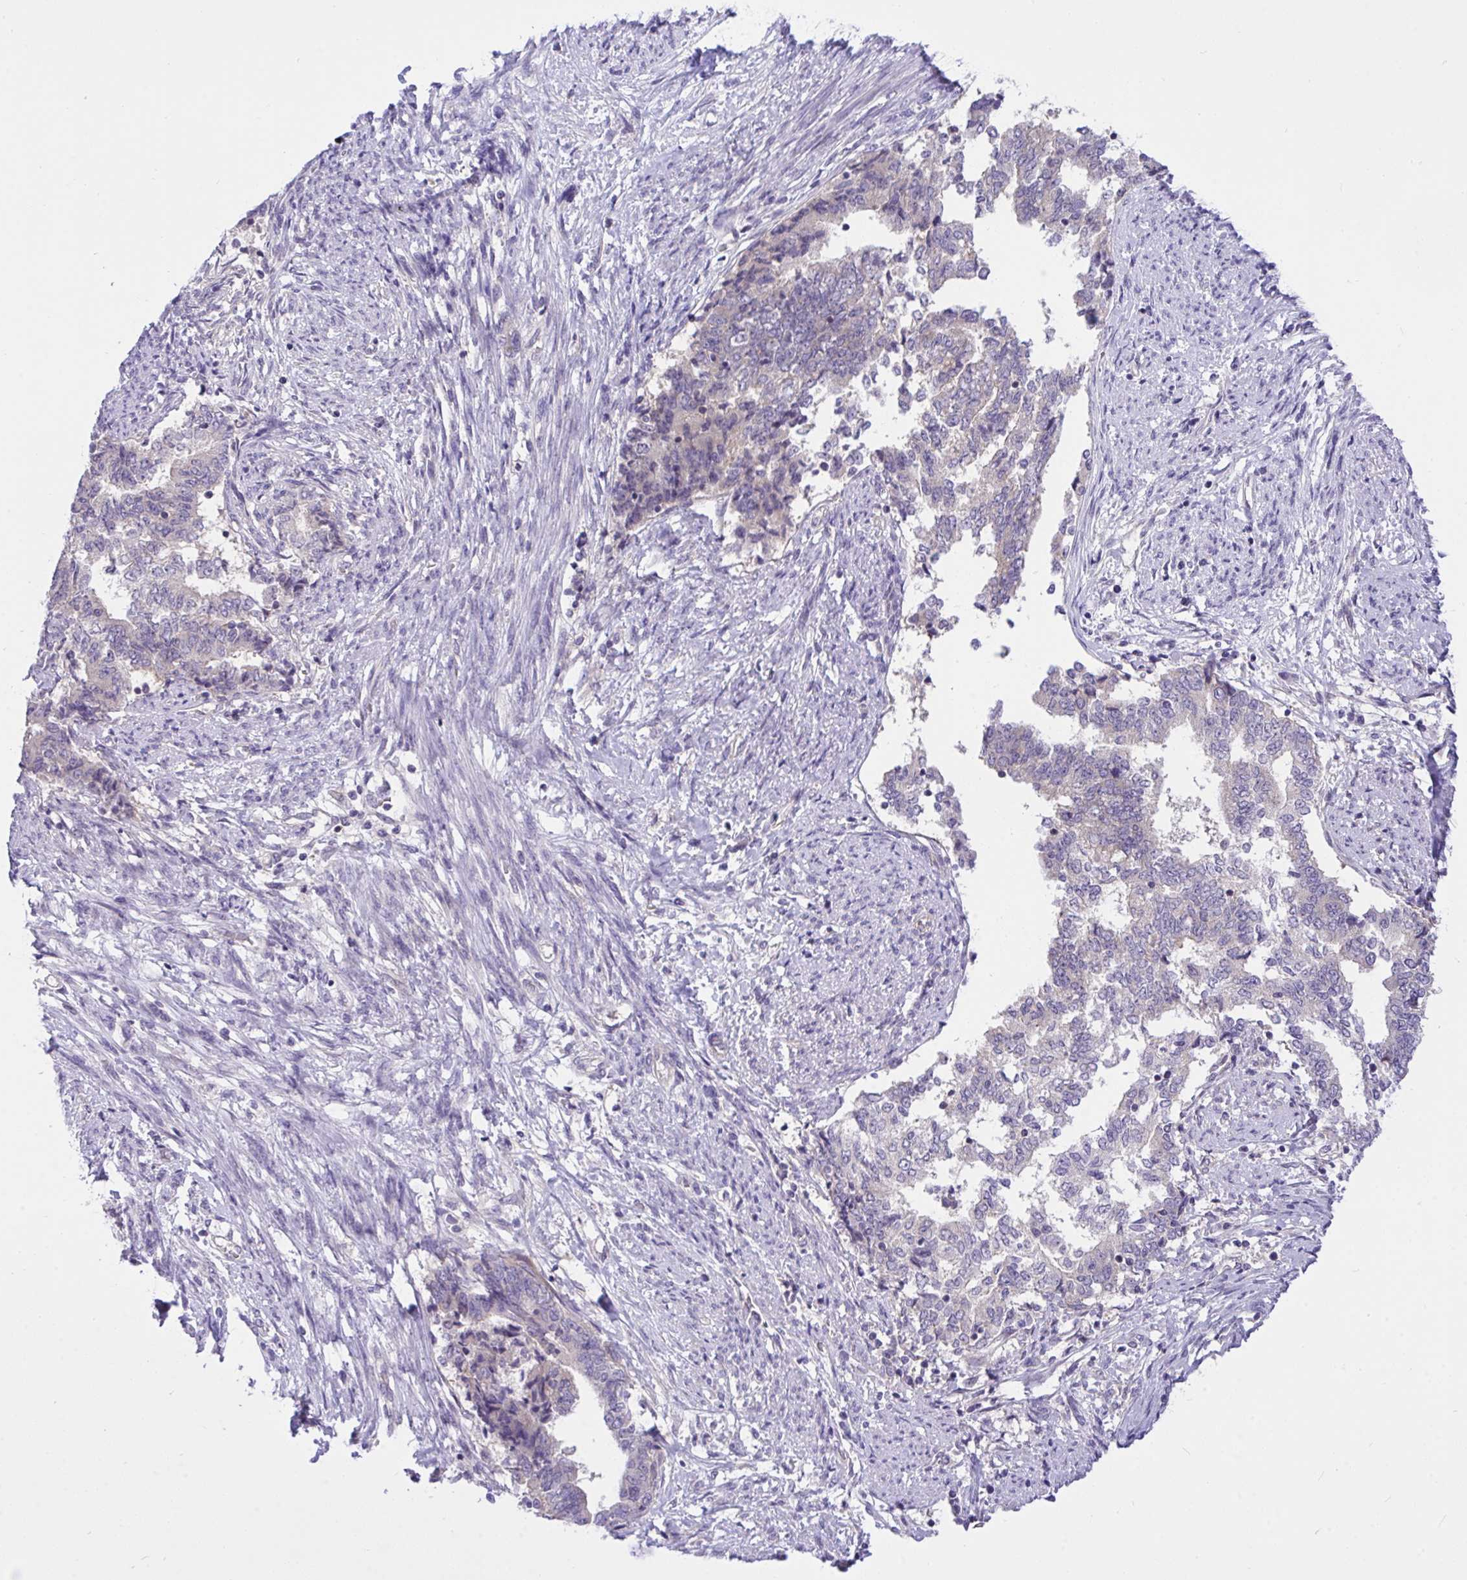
{"staining": {"intensity": "negative", "quantity": "none", "location": "none"}, "tissue": "endometrial cancer", "cell_type": "Tumor cells", "image_type": "cancer", "snomed": [{"axis": "morphology", "description": "Adenocarcinoma, NOS"}, {"axis": "topography", "description": "Endometrium"}], "caption": "Immunohistochemistry of human adenocarcinoma (endometrial) displays no staining in tumor cells. The staining was performed using DAB (3,3'-diaminobenzidine) to visualize the protein expression in brown, while the nuclei were stained in blue with hematoxylin (Magnification: 20x).", "gene": "TLN2", "patient": {"sex": "female", "age": 65}}